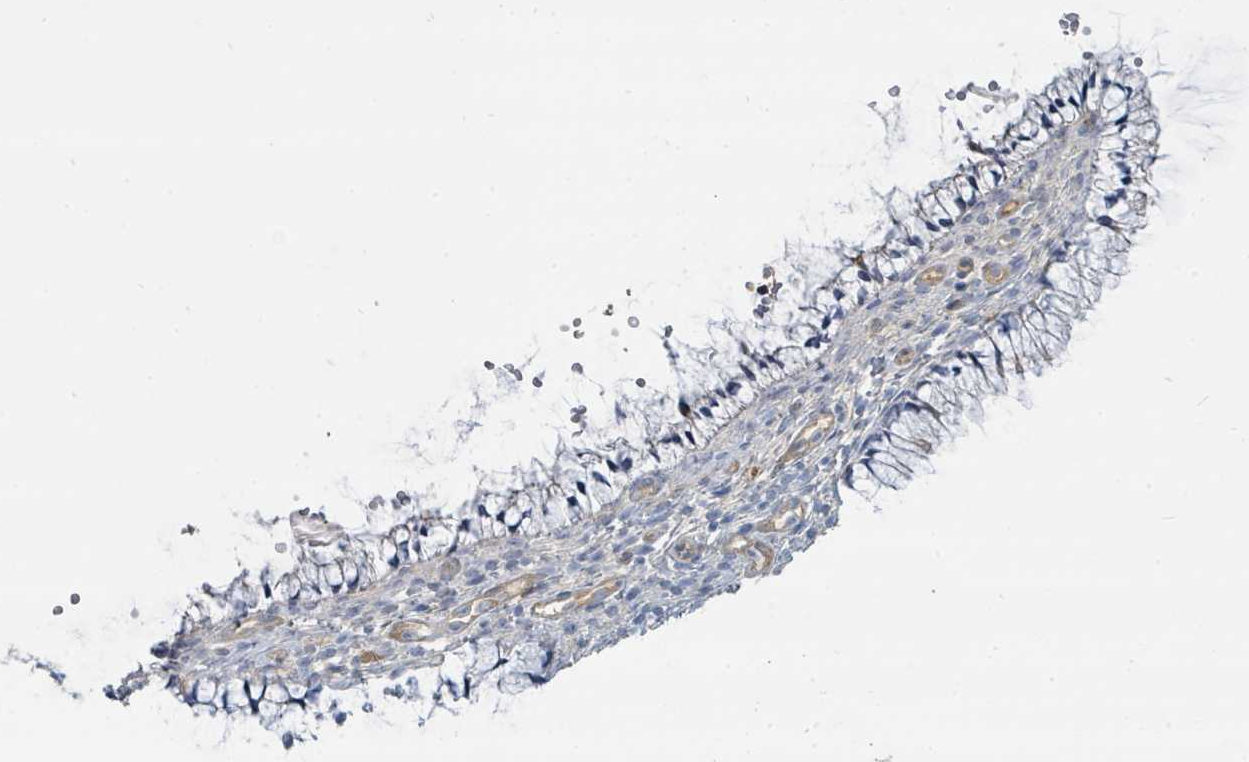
{"staining": {"intensity": "negative", "quantity": "none", "location": "none"}, "tissue": "cervix", "cell_type": "Glandular cells", "image_type": "normal", "snomed": [{"axis": "morphology", "description": "Normal tissue, NOS"}, {"axis": "topography", "description": "Cervix"}], "caption": "DAB (3,3'-diaminobenzidine) immunohistochemical staining of unremarkable cervix exhibits no significant expression in glandular cells.", "gene": "BOLA2B", "patient": {"sex": "female", "age": 36}}